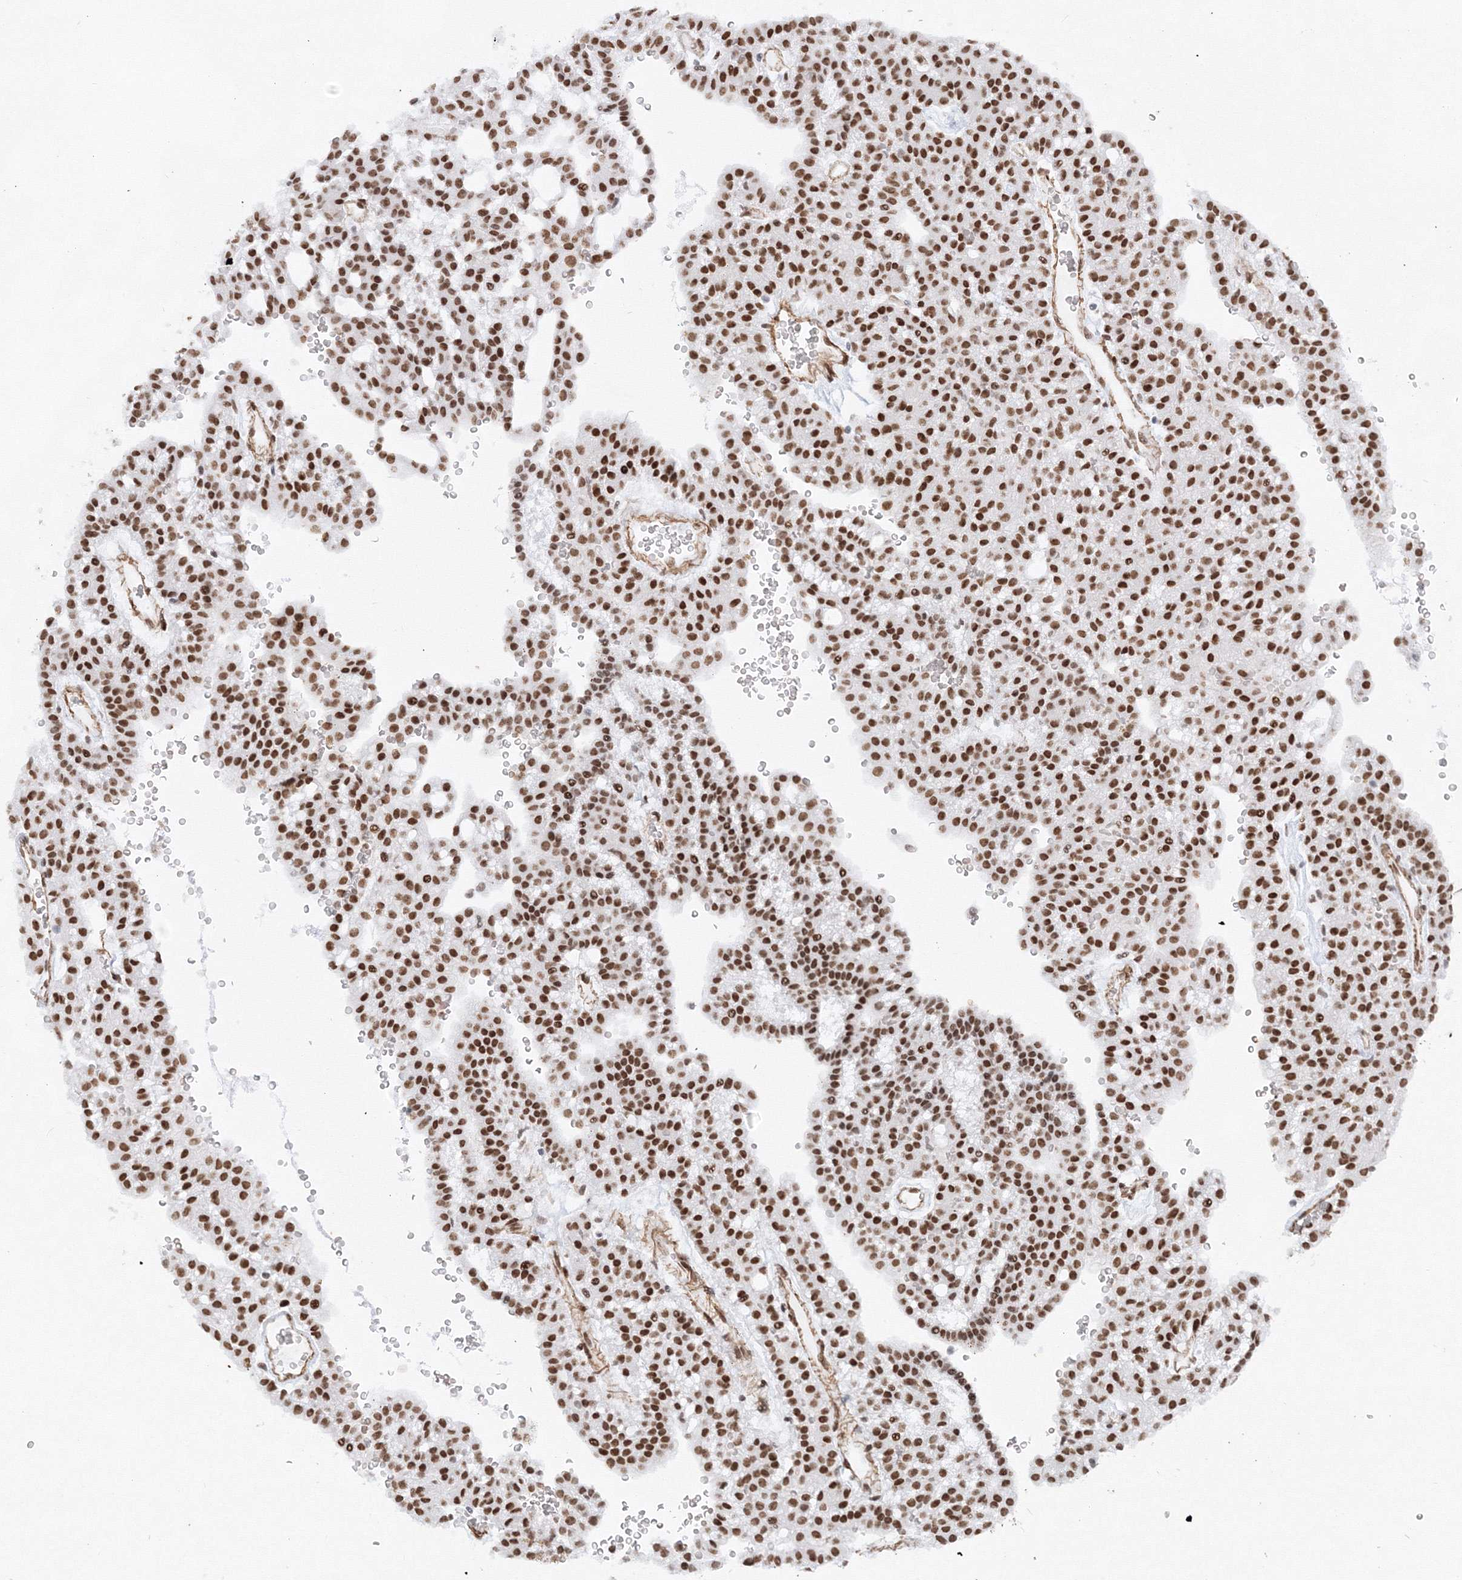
{"staining": {"intensity": "strong", "quantity": ">75%", "location": "nuclear"}, "tissue": "renal cancer", "cell_type": "Tumor cells", "image_type": "cancer", "snomed": [{"axis": "morphology", "description": "Adenocarcinoma, NOS"}, {"axis": "topography", "description": "Kidney"}], "caption": "Brown immunohistochemical staining in human adenocarcinoma (renal) shows strong nuclear positivity in about >75% of tumor cells.", "gene": "ZNF638", "patient": {"sex": "male", "age": 63}}